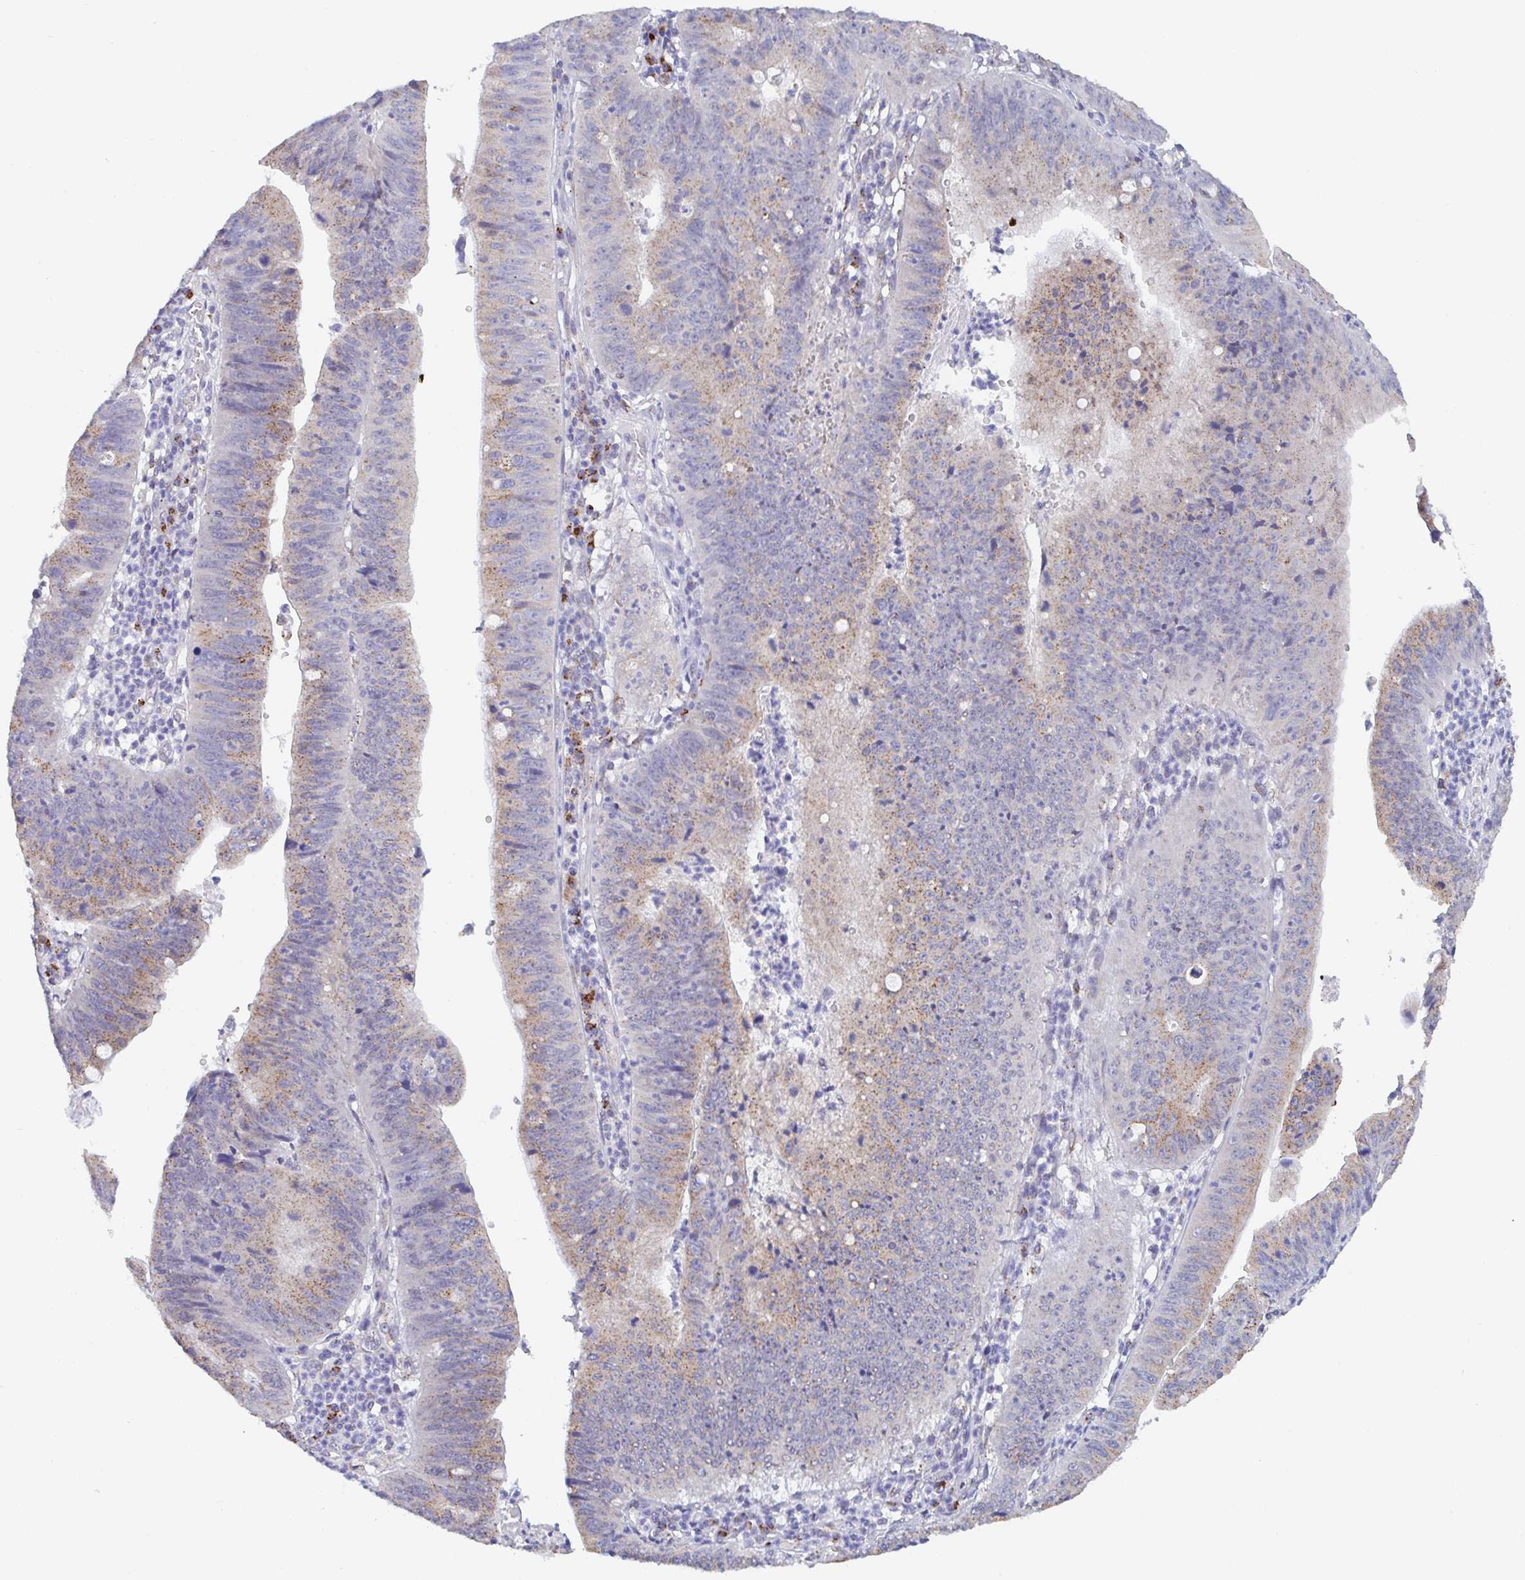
{"staining": {"intensity": "moderate", "quantity": ">75%", "location": "cytoplasmic/membranous"}, "tissue": "stomach cancer", "cell_type": "Tumor cells", "image_type": "cancer", "snomed": [{"axis": "morphology", "description": "Adenocarcinoma, NOS"}, {"axis": "topography", "description": "Stomach"}], "caption": "Immunohistochemical staining of stomach cancer (adenocarcinoma) exhibits medium levels of moderate cytoplasmic/membranous expression in about >75% of tumor cells. (Brightfield microscopy of DAB IHC at high magnification).", "gene": "PROSER3", "patient": {"sex": "male", "age": 59}}